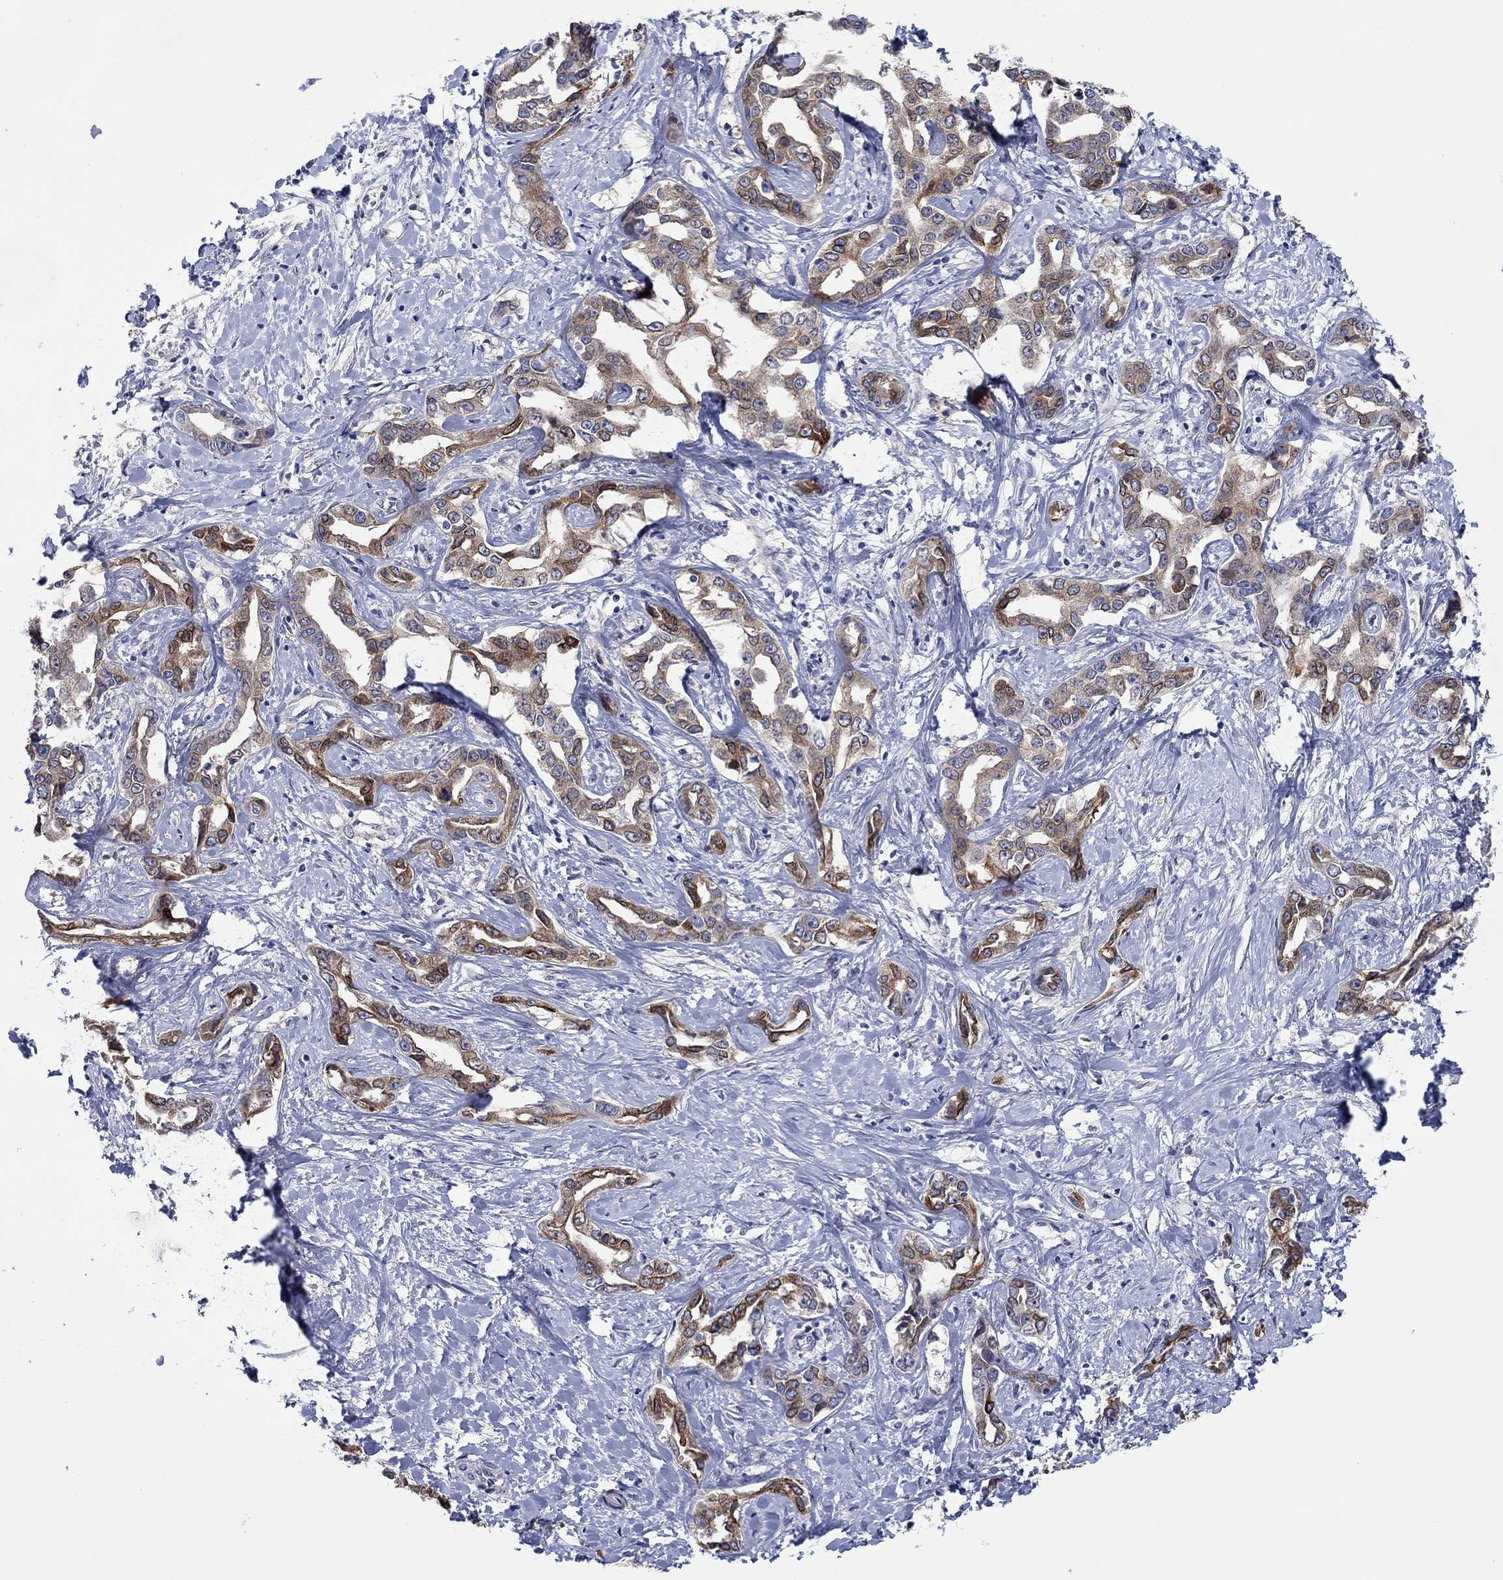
{"staining": {"intensity": "strong", "quantity": "25%-75%", "location": "cytoplasmic/membranous,nuclear"}, "tissue": "liver cancer", "cell_type": "Tumor cells", "image_type": "cancer", "snomed": [{"axis": "morphology", "description": "Cholangiocarcinoma"}, {"axis": "topography", "description": "Liver"}], "caption": "Liver cancer (cholangiocarcinoma) stained with DAB immunohistochemistry (IHC) reveals high levels of strong cytoplasmic/membranous and nuclear staining in approximately 25%-75% of tumor cells.", "gene": "TPRN", "patient": {"sex": "male", "age": 59}}